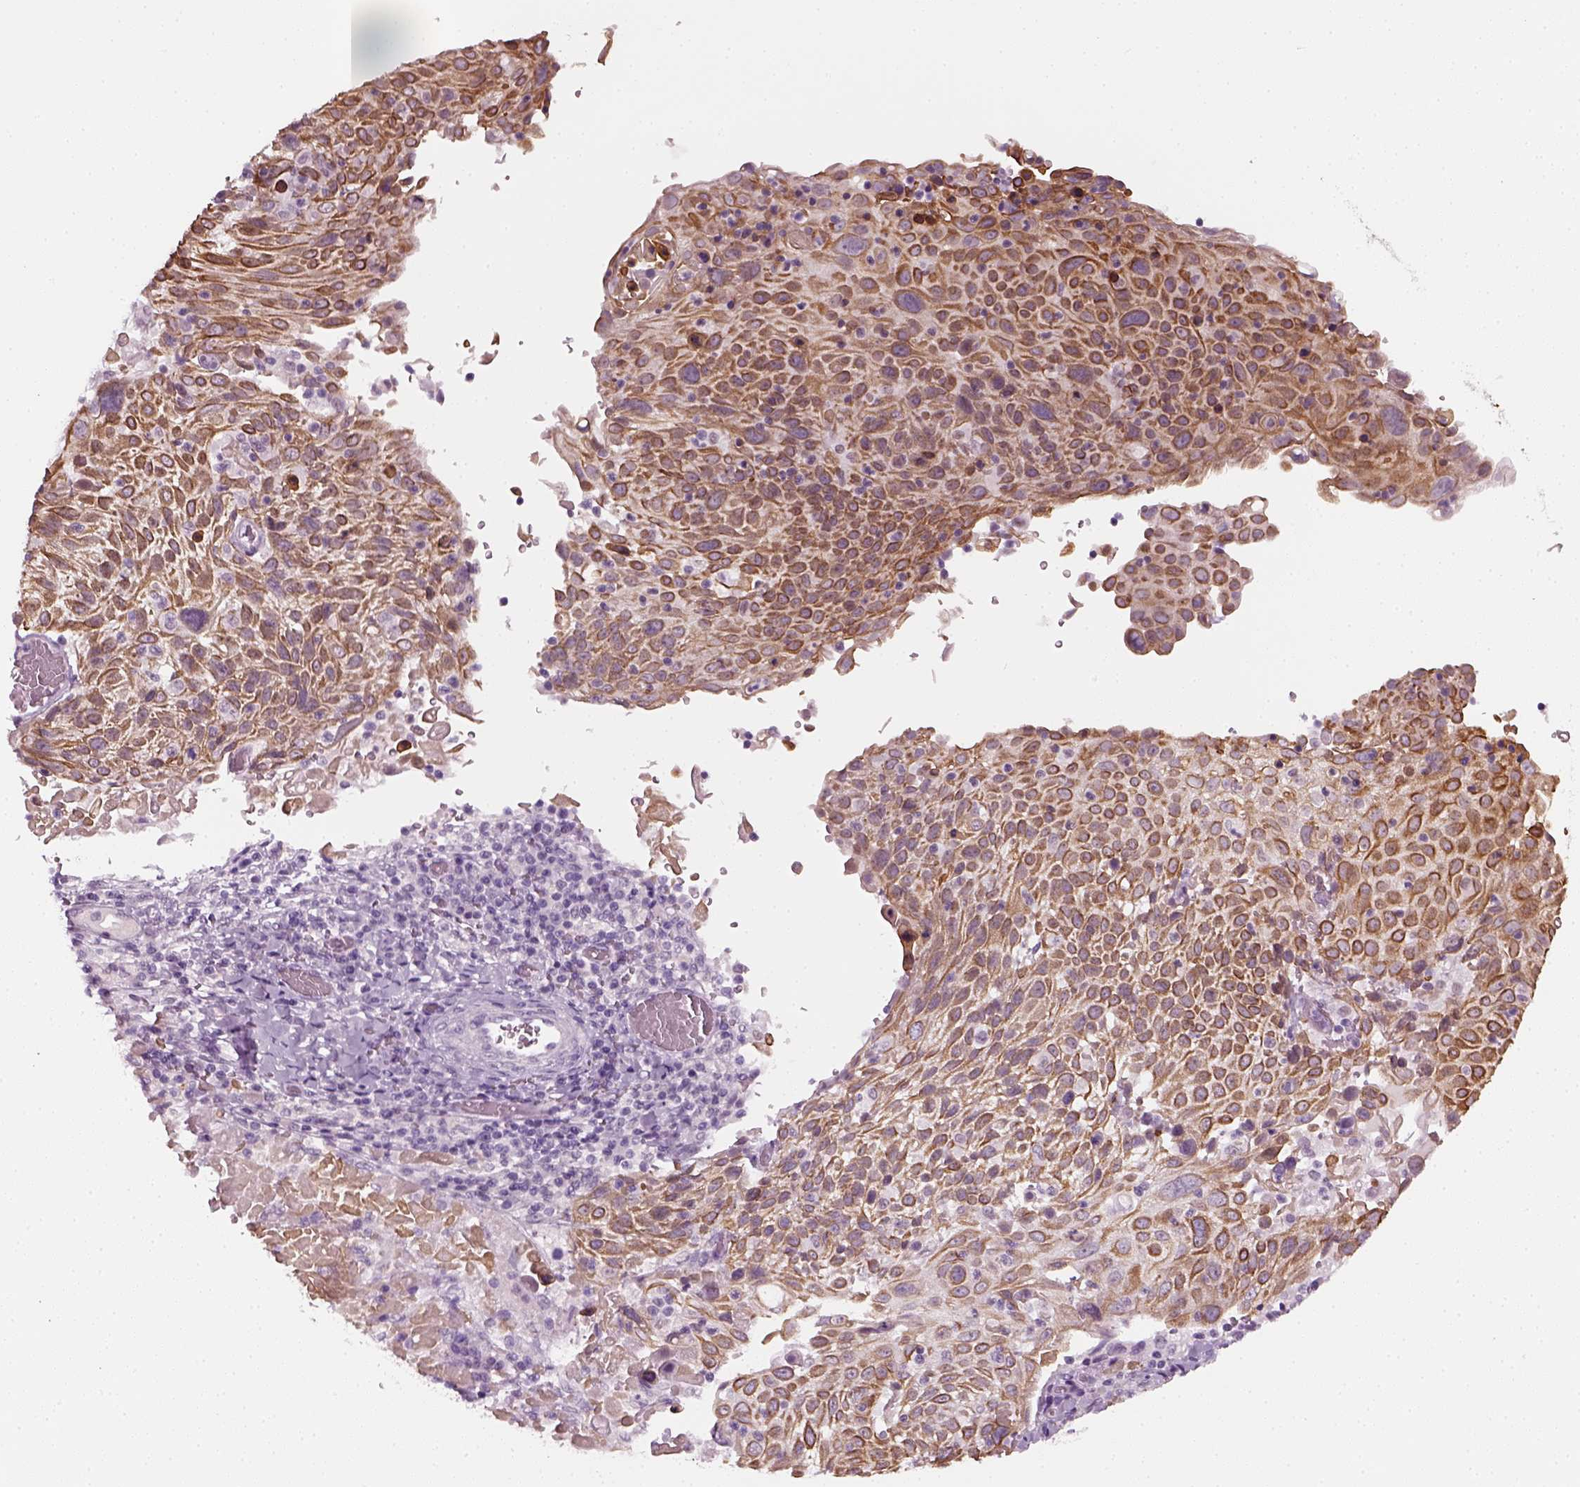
{"staining": {"intensity": "moderate", "quantity": ">75%", "location": "cytoplasmic/membranous"}, "tissue": "cervical cancer", "cell_type": "Tumor cells", "image_type": "cancer", "snomed": [{"axis": "morphology", "description": "Squamous cell carcinoma, NOS"}, {"axis": "topography", "description": "Cervix"}], "caption": "Approximately >75% of tumor cells in human squamous cell carcinoma (cervical) display moderate cytoplasmic/membranous protein positivity as visualized by brown immunohistochemical staining.", "gene": "KRT75", "patient": {"sex": "female", "age": 61}}